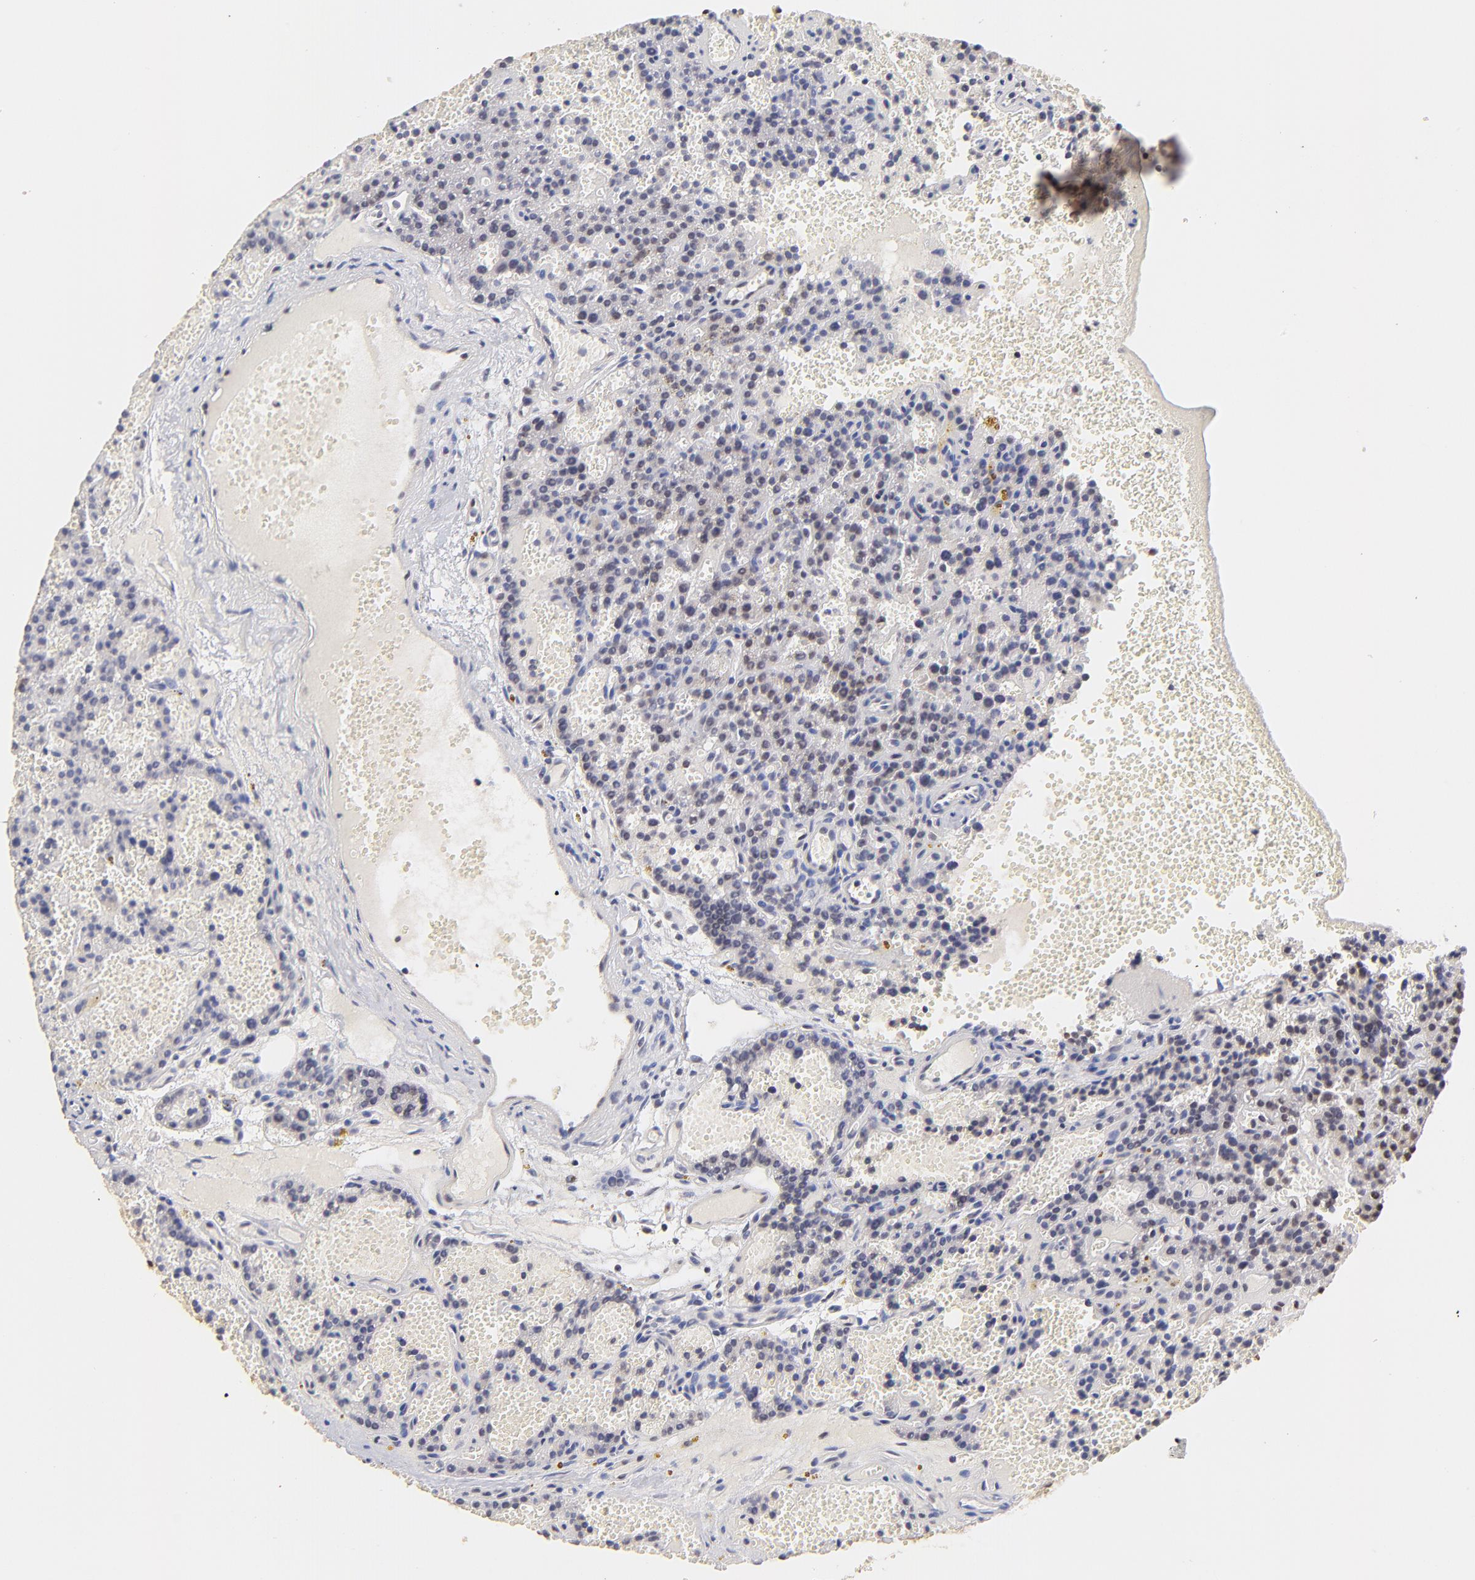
{"staining": {"intensity": "weak", "quantity": ">75%", "location": "nuclear"}, "tissue": "parathyroid gland", "cell_type": "Glandular cells", "image_type": "normal", "snomed": [{"axis": "morphology", "description": "Normal tissue, NOS"}, {"axis": "topography", "description": "Parathyroid gland"}], "caption": "Brown immunohistochemical staining in benign human parathyroid gland shows weak nuclear positivity in about >75% of glandular cells. (DAB IHC, brown staining for protein, blue staining for nuclei).", "gene": "ZNF670", "patient": {"sex": "male", "age": 25}}